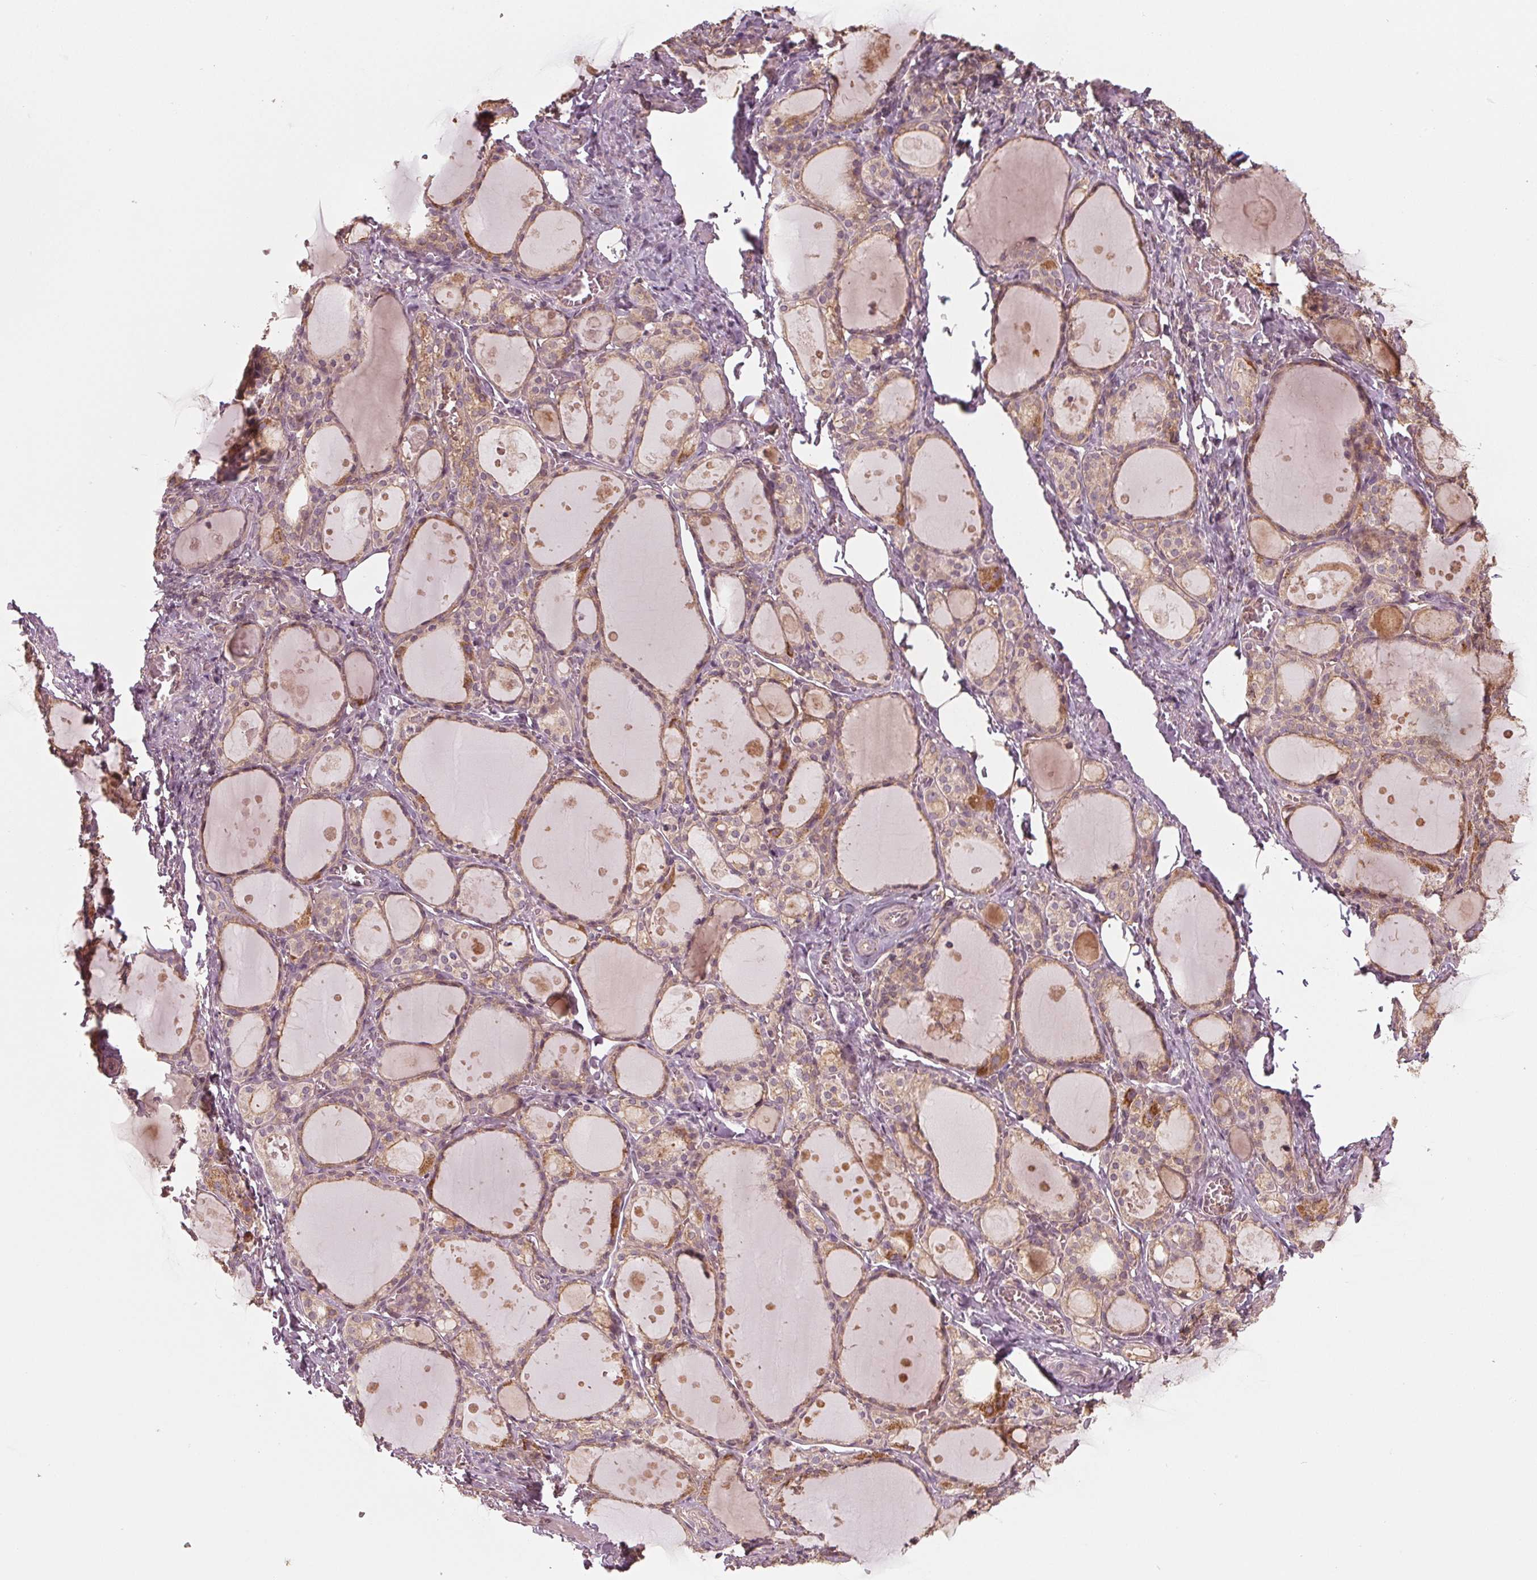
{"staining": {"intensity": "moderate", "quantity": ">75%", "location": "cytoplasmic/membranous"}, "tissue": "thyroid gland", "cell_type": "Glandular cells", "image_type": "normal", "snomed": [{"axis": "morphology", "description": "Normal tissue, NOS"}, {"axis": "topography", "description": "Thyroid gland"}], "caption": "Protein staining reveals moderate cytoplasmic/membranous staining in approximately >75% of glandular cells in benign thyroid gland.", "gene": "GNB2", "patient": {"sex": "male", "age": 68}}